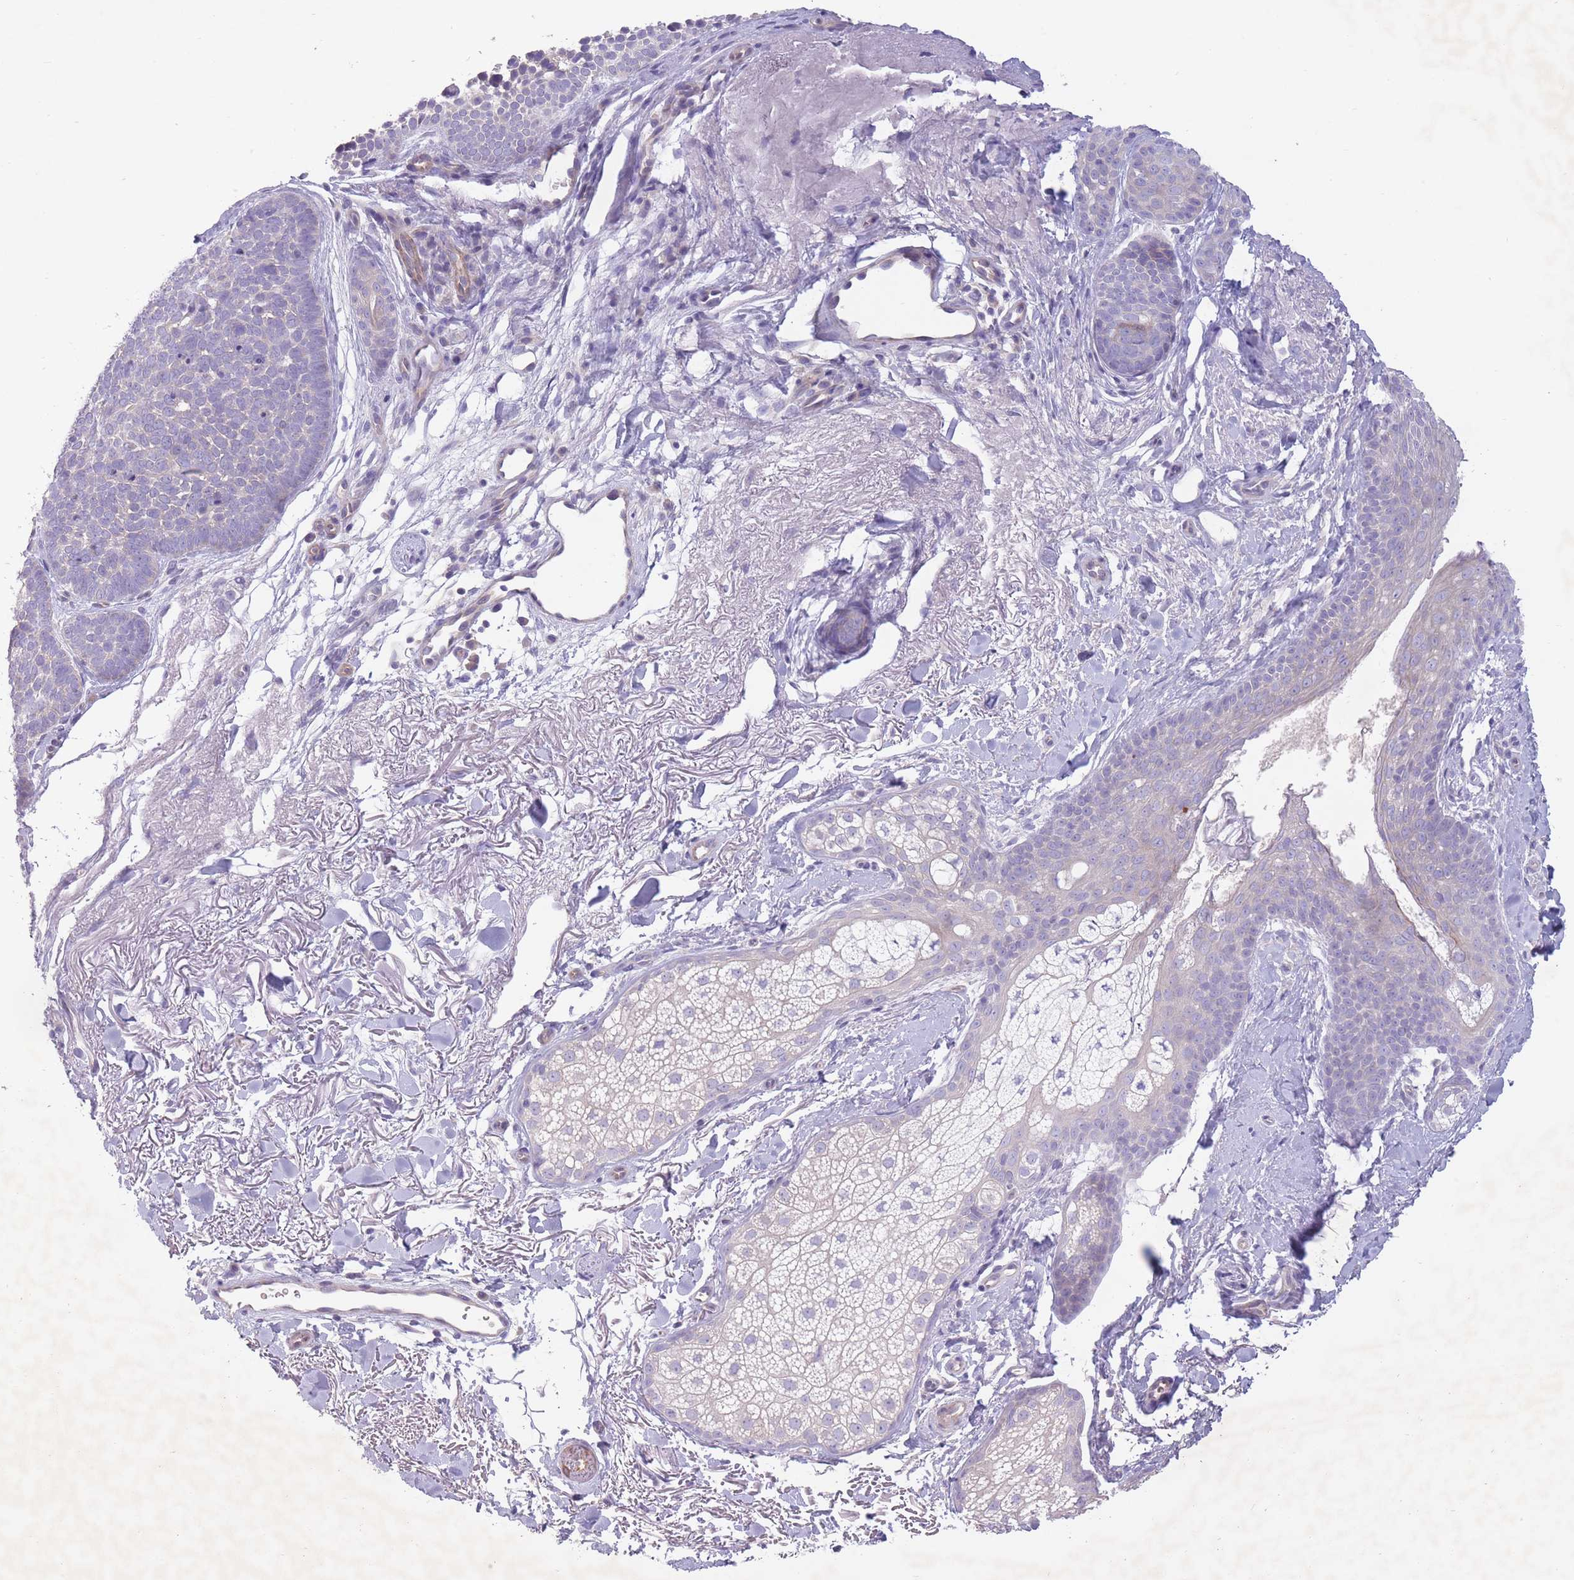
{"staining": {"intensity": "negative", "quantity": "none", "location": "none"}, "tissue": "skin cancer", "cell_type": "Tumor cells", "image_type": "cancer", "snomed": [{"axis": "morphology", "description": "Basal cell carcinoma"}, {"axis": "topography", "description": "Skin"}], "caption": "Protein analysis of skin cancer exhibits no significant expression in tumor cells.", "gene": "PNPLA5", "patient": {"sex": "female", "age": 77}}